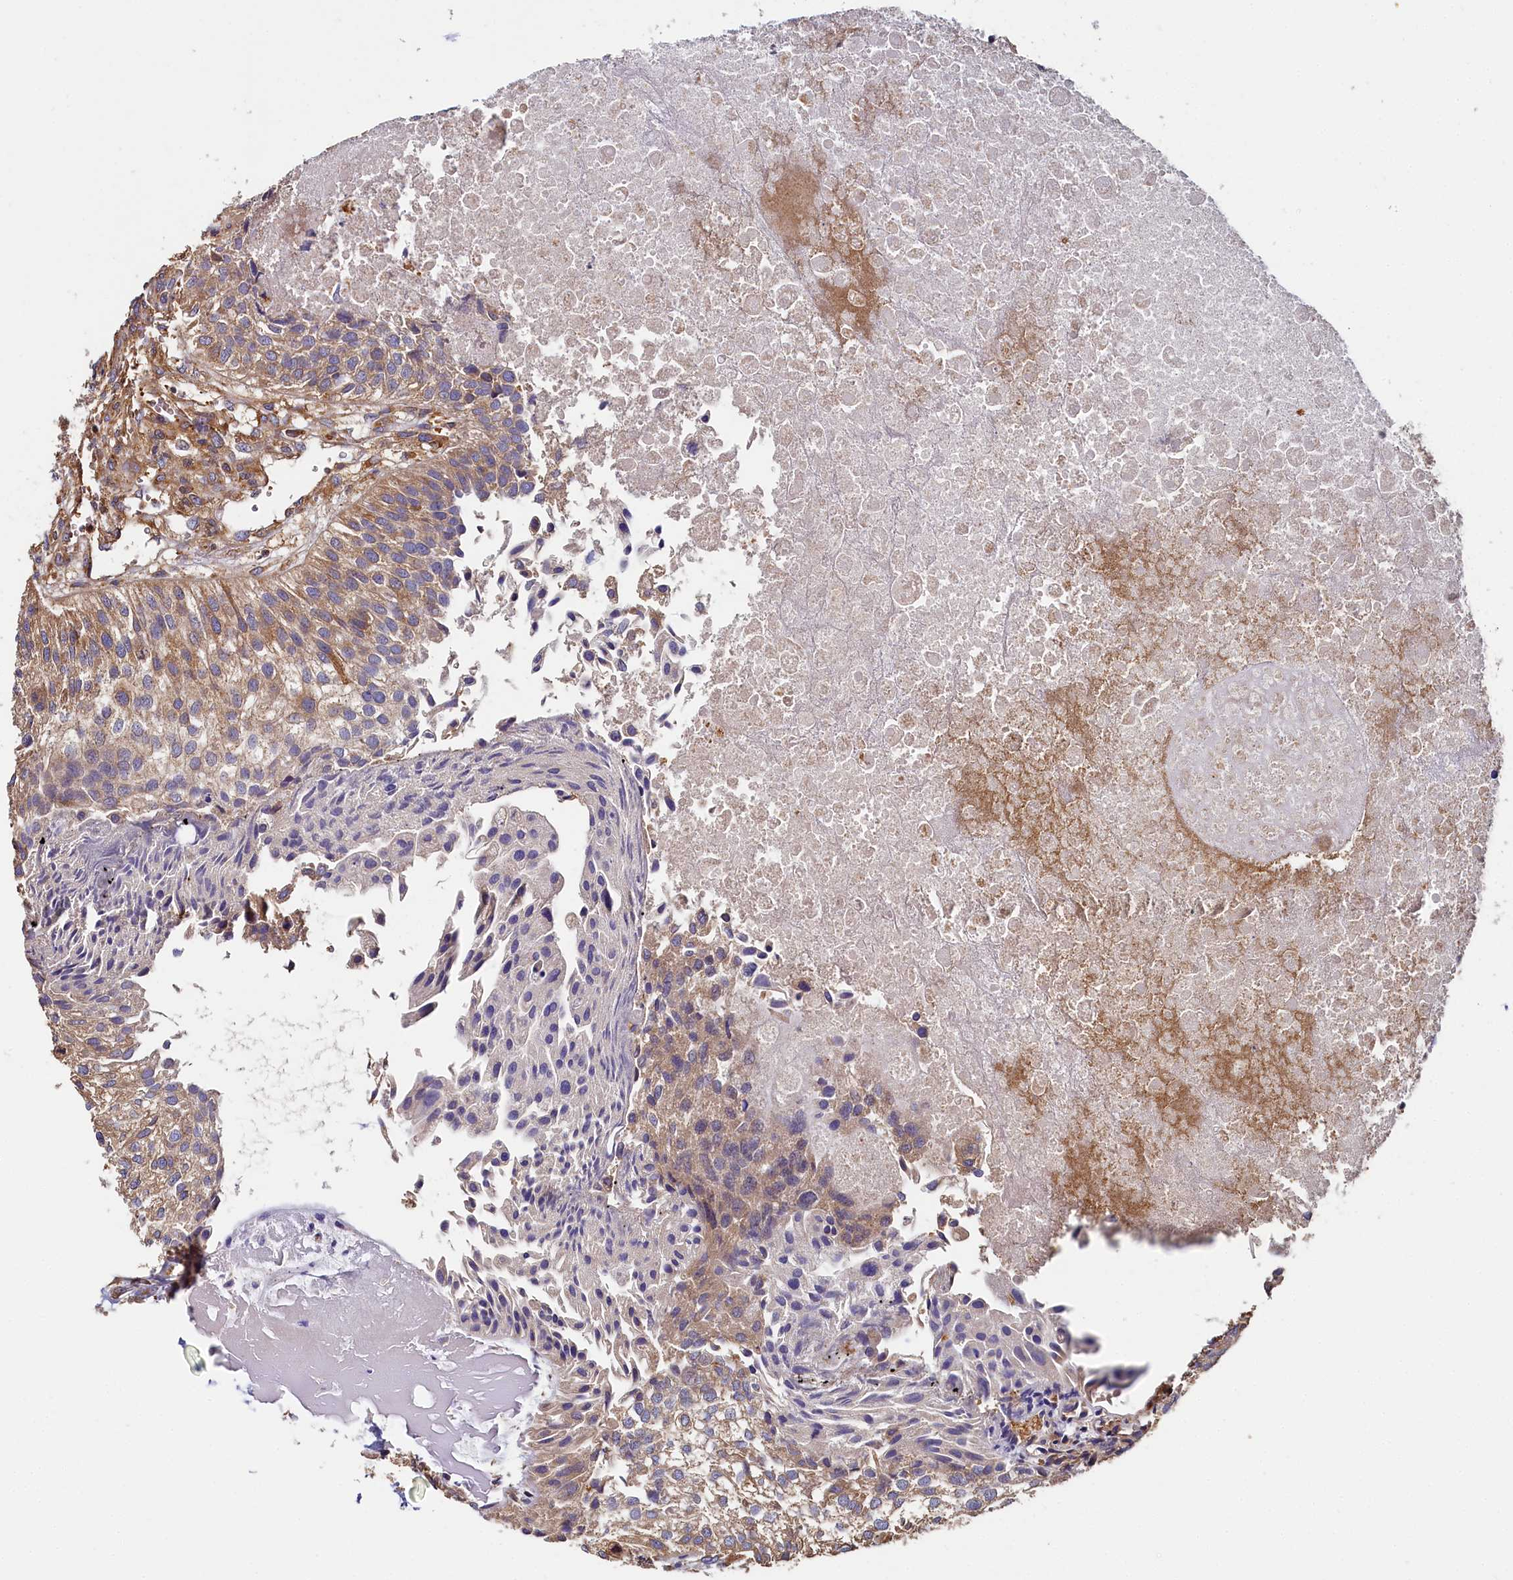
{"staining": {"intensity": "moderate", "quantity": "<25%", "location": "cytoplasmic/membranous"}, "tissue": "urothelial cancer", "cell_type": "Tumor cells", "image_type": "cancer", "snomed": [{"axis": "morphology", "description": "Urothelial carcinoma, Low grade"}, {"axis": "topography", "description": "Urinary bladder"}], "caption": "An IHC image of tumor tissue is shown. Protein staining in brown highlights moderate cytoplasmic/membranous positivity in urothelial cancer within tumor cells.", "gene": "PPIP5K1", "patient": {"sex": "female", "age": 89}}